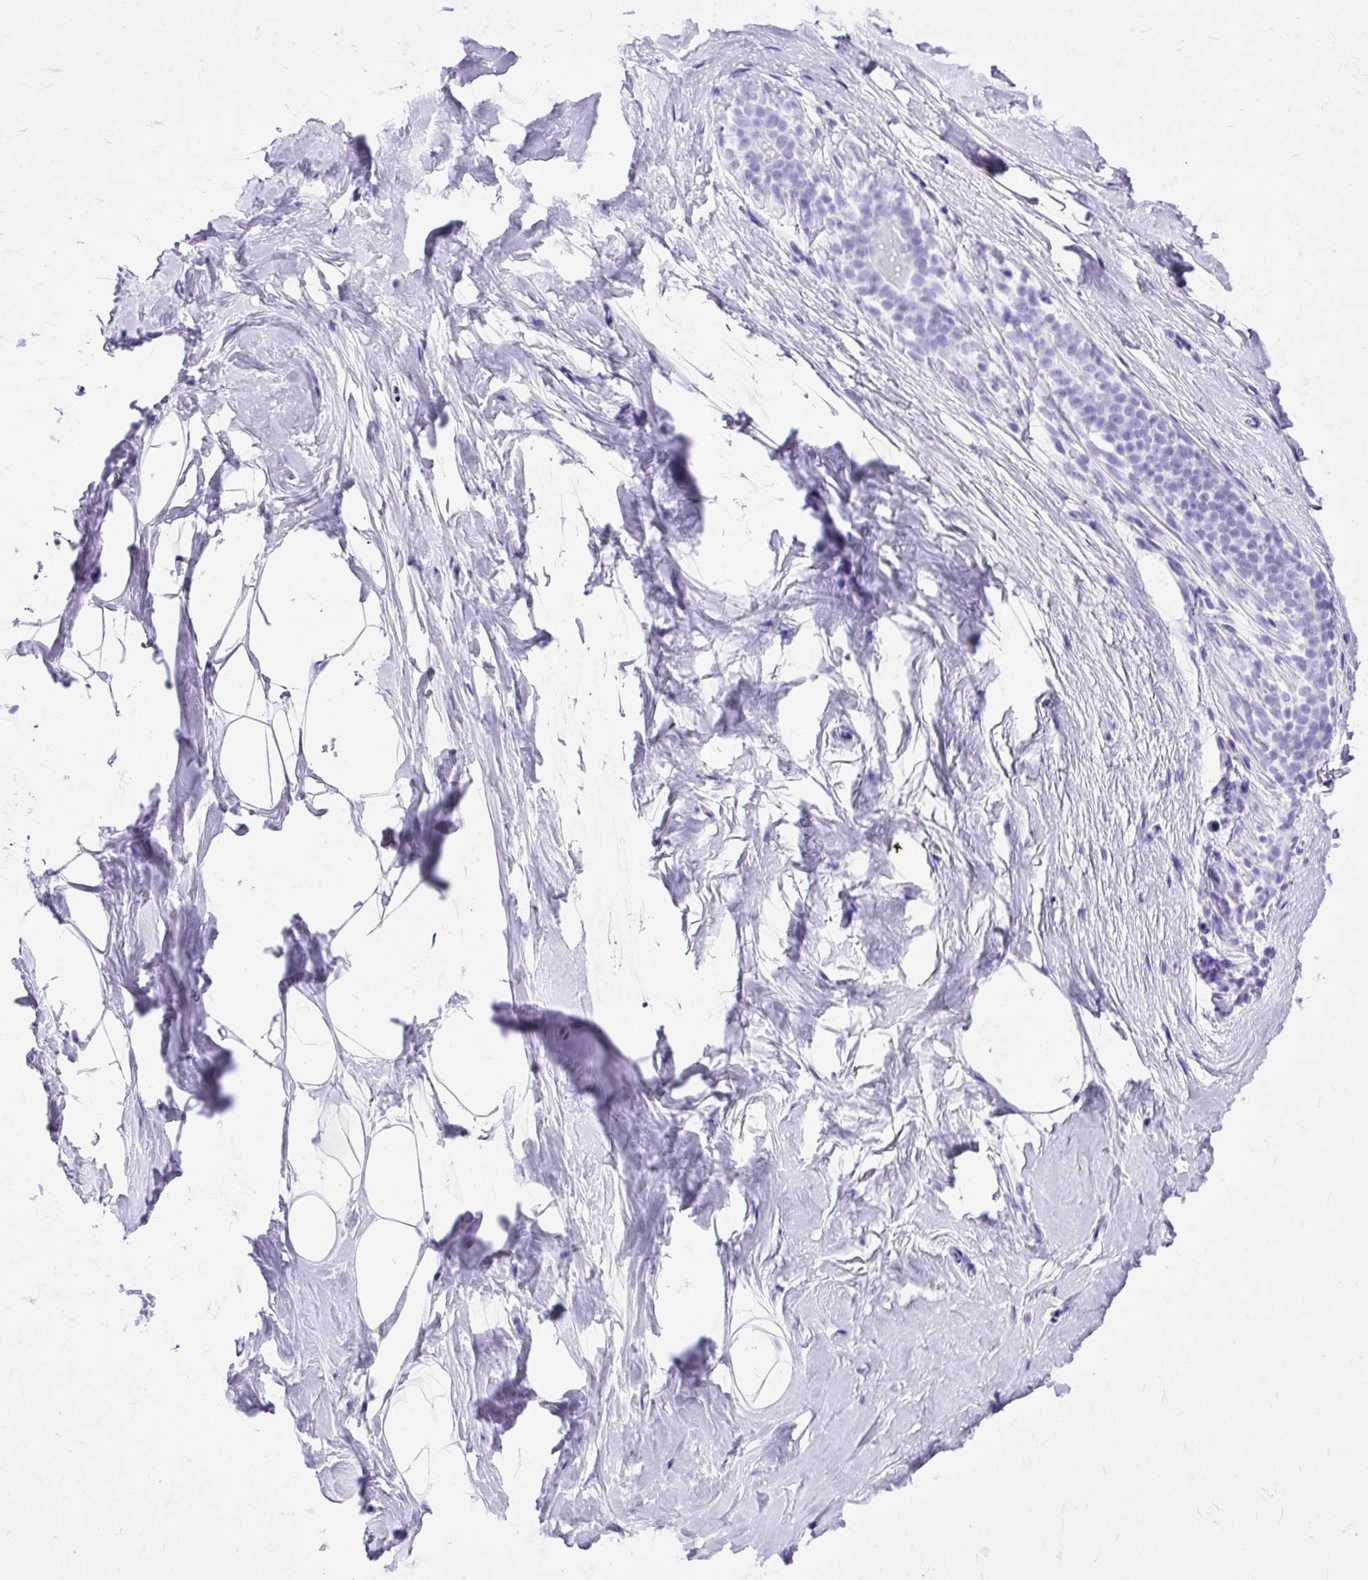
{"staining": {"intensity": "negative", "quantity": "none", "location": "none"}, "tissue": "breast", "cell_type": "Adipocytes", "image_type": "normal", "snomed": [{"axis": "morphology", "description": "Normal tissue, NOS"}, {"axis": "topography", "description": "Breast"}], "caption": "Normal breast was stained to show a protein in brown. There is no significant positivity in adipocytes. (DAB immunohistochemistry (IHC) visualized using brightfield microscopy, high magnification).", "gene": "SLC8A2", "patient": {"sex": "female", "age": 32}}